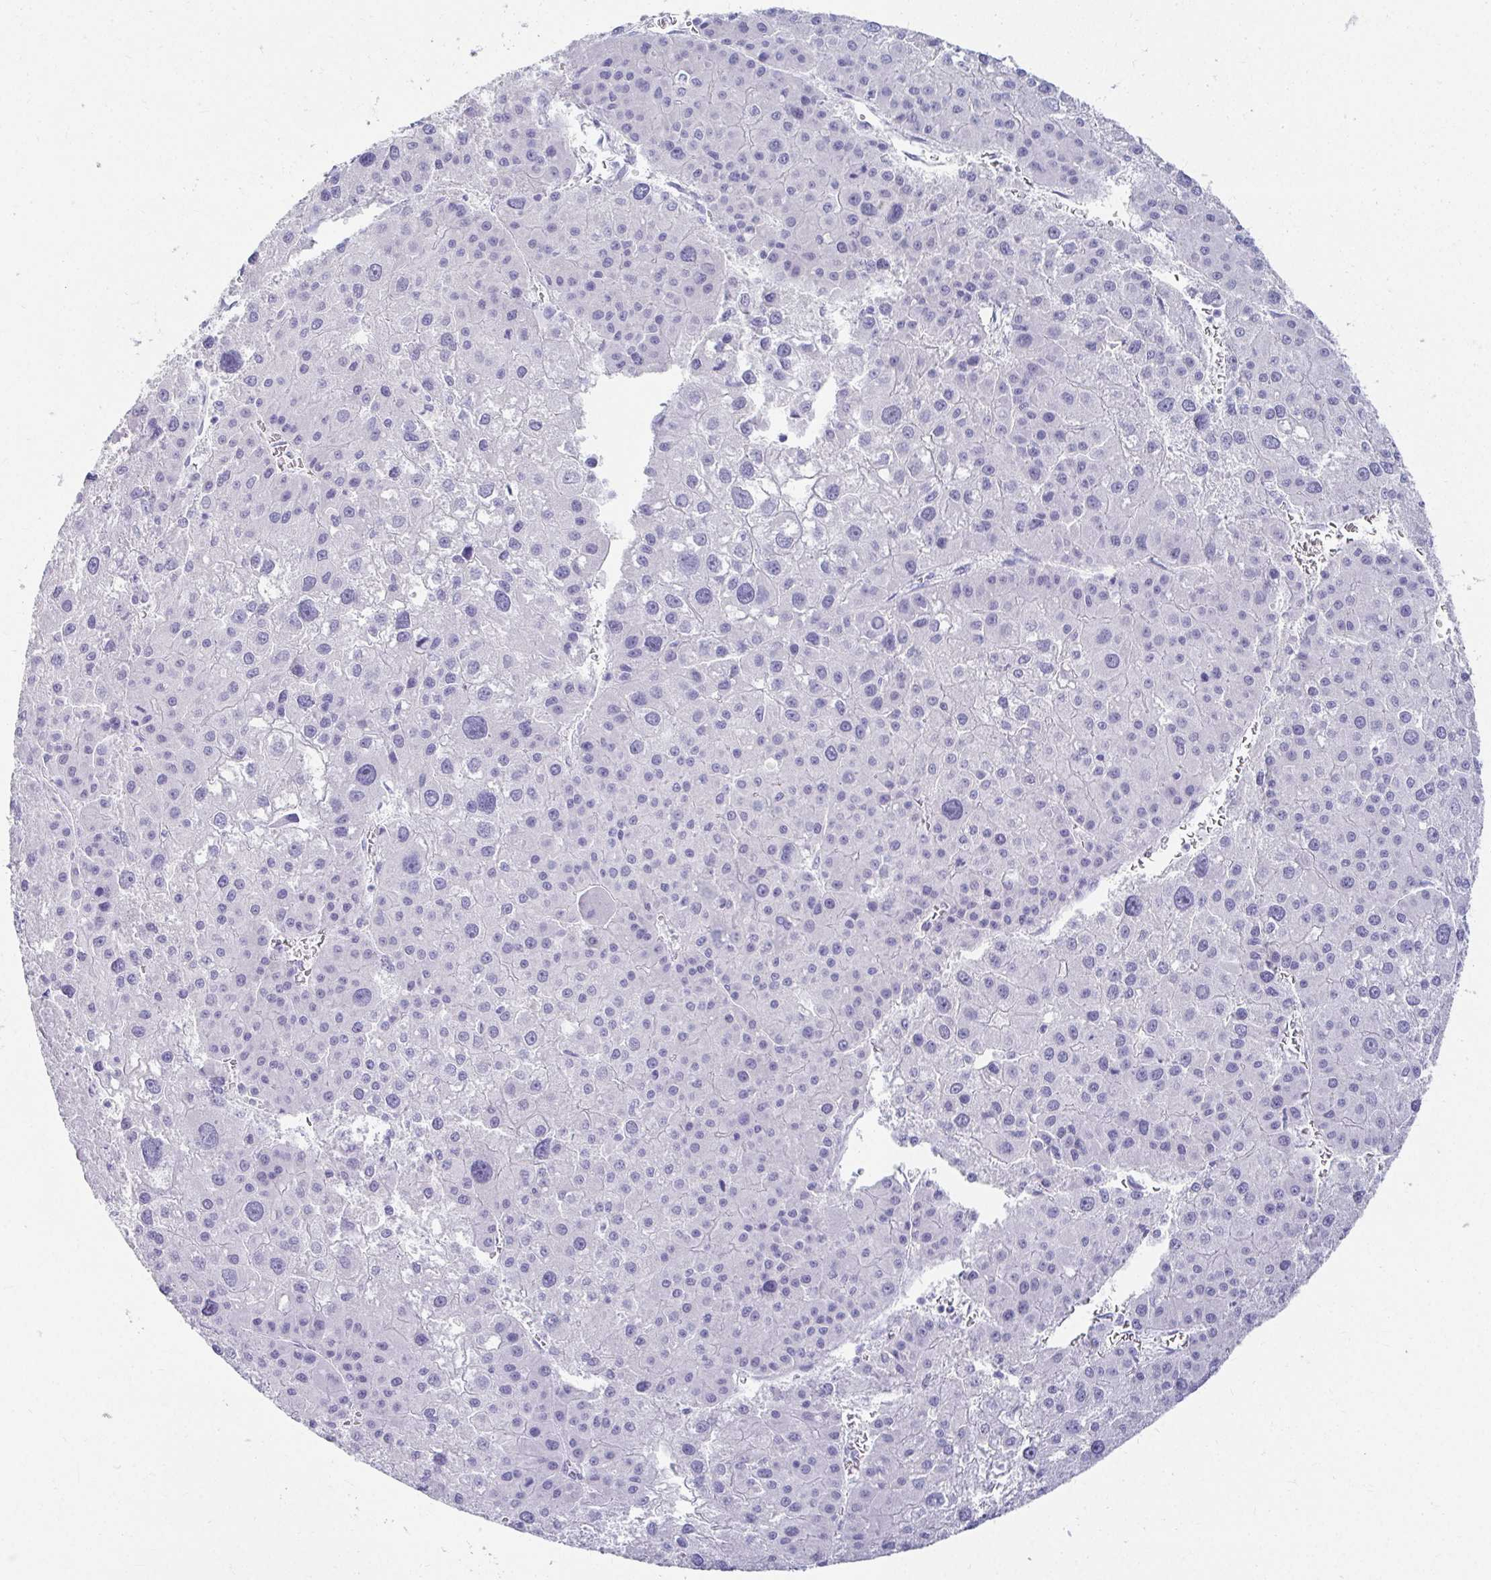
{"staining": {"intensity": "negative", "quantity": "none", "location": "none"}, "tissue": "liver cancer", "cell_type": "Tumor cells", "image_type": "cancer", "snomed": [{"axis": "morphology", "description": "Carcinoma, Hepatocellular, NOS"}, {"axis": "topography", "description": "Liver"}], "caption": "An IHC photomicrograph of liver cancer (hepatocellular carcinoma) is shown. There is no staining in tumor cells of liver cancer (hepatocellular carcinoma). The staining is performed using DAB (3,3'-diaminobenzidine) brown chromogen with nuclei counter-stained in using hematoxylin.", "gene": "DPEP3", "patient": {"sex": "male", "age": 73}}